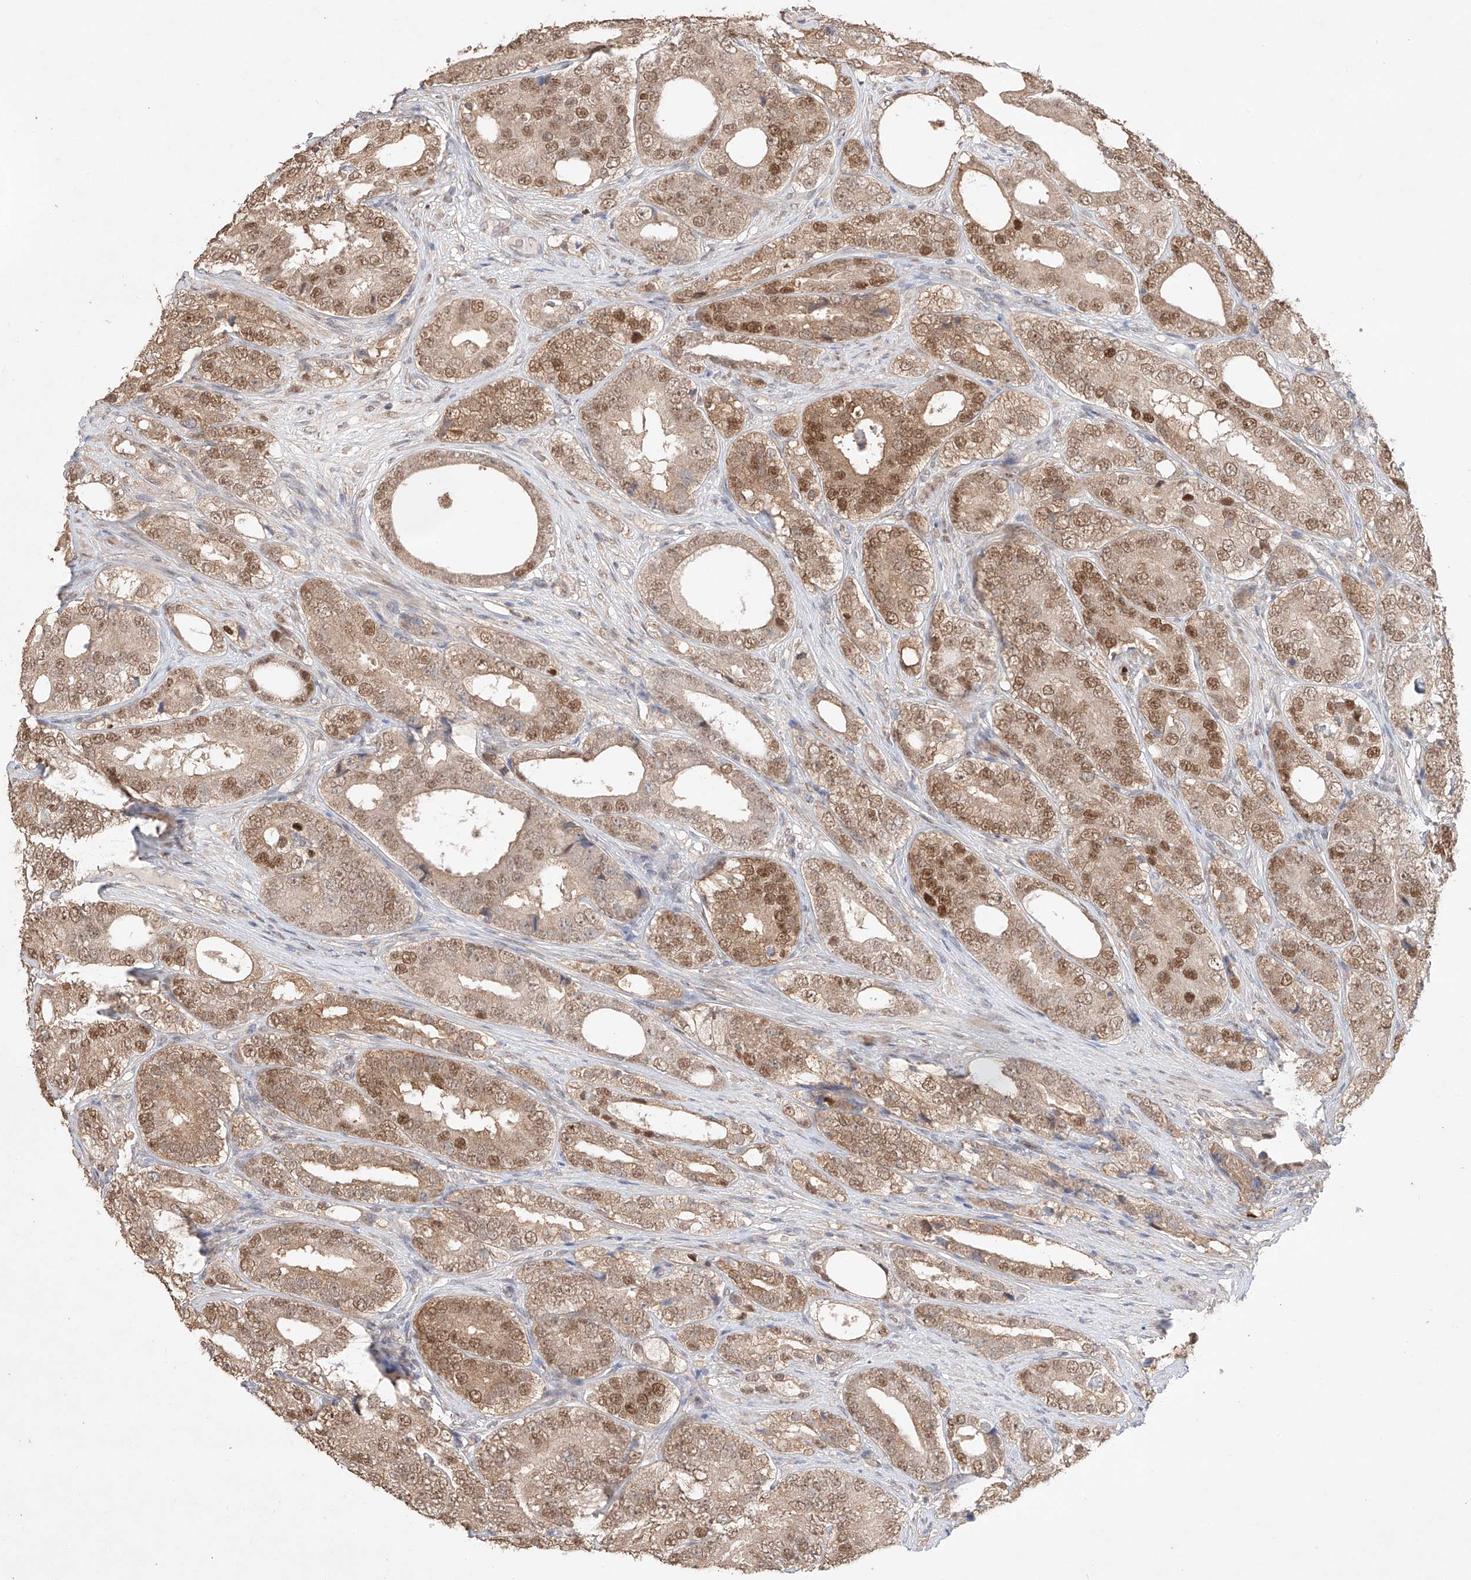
{"staining": {"intensity": "moderate", "quantity": ">75%", "location": "cytoplasmic/membranous,nuclear"}, "tissue": "prostate cancer", "cell_type": "Tumor cells", "image_type": "cancer", "snomed": [{"axis": "morphology", "description": "Adenocarcinoma, High grade"}, {"axis": "topography", "description": "Prostate"}], "caption": "Moderate cytoplasmic/membranous and nuclear positivity for a protein is present in about >75% of tumor cells of adenocarcinoma (high-grade) (prostate) using immunohistochemistry (IHC).", "gene": "APIP", "patient": {"sex": "male", "age": 56}}